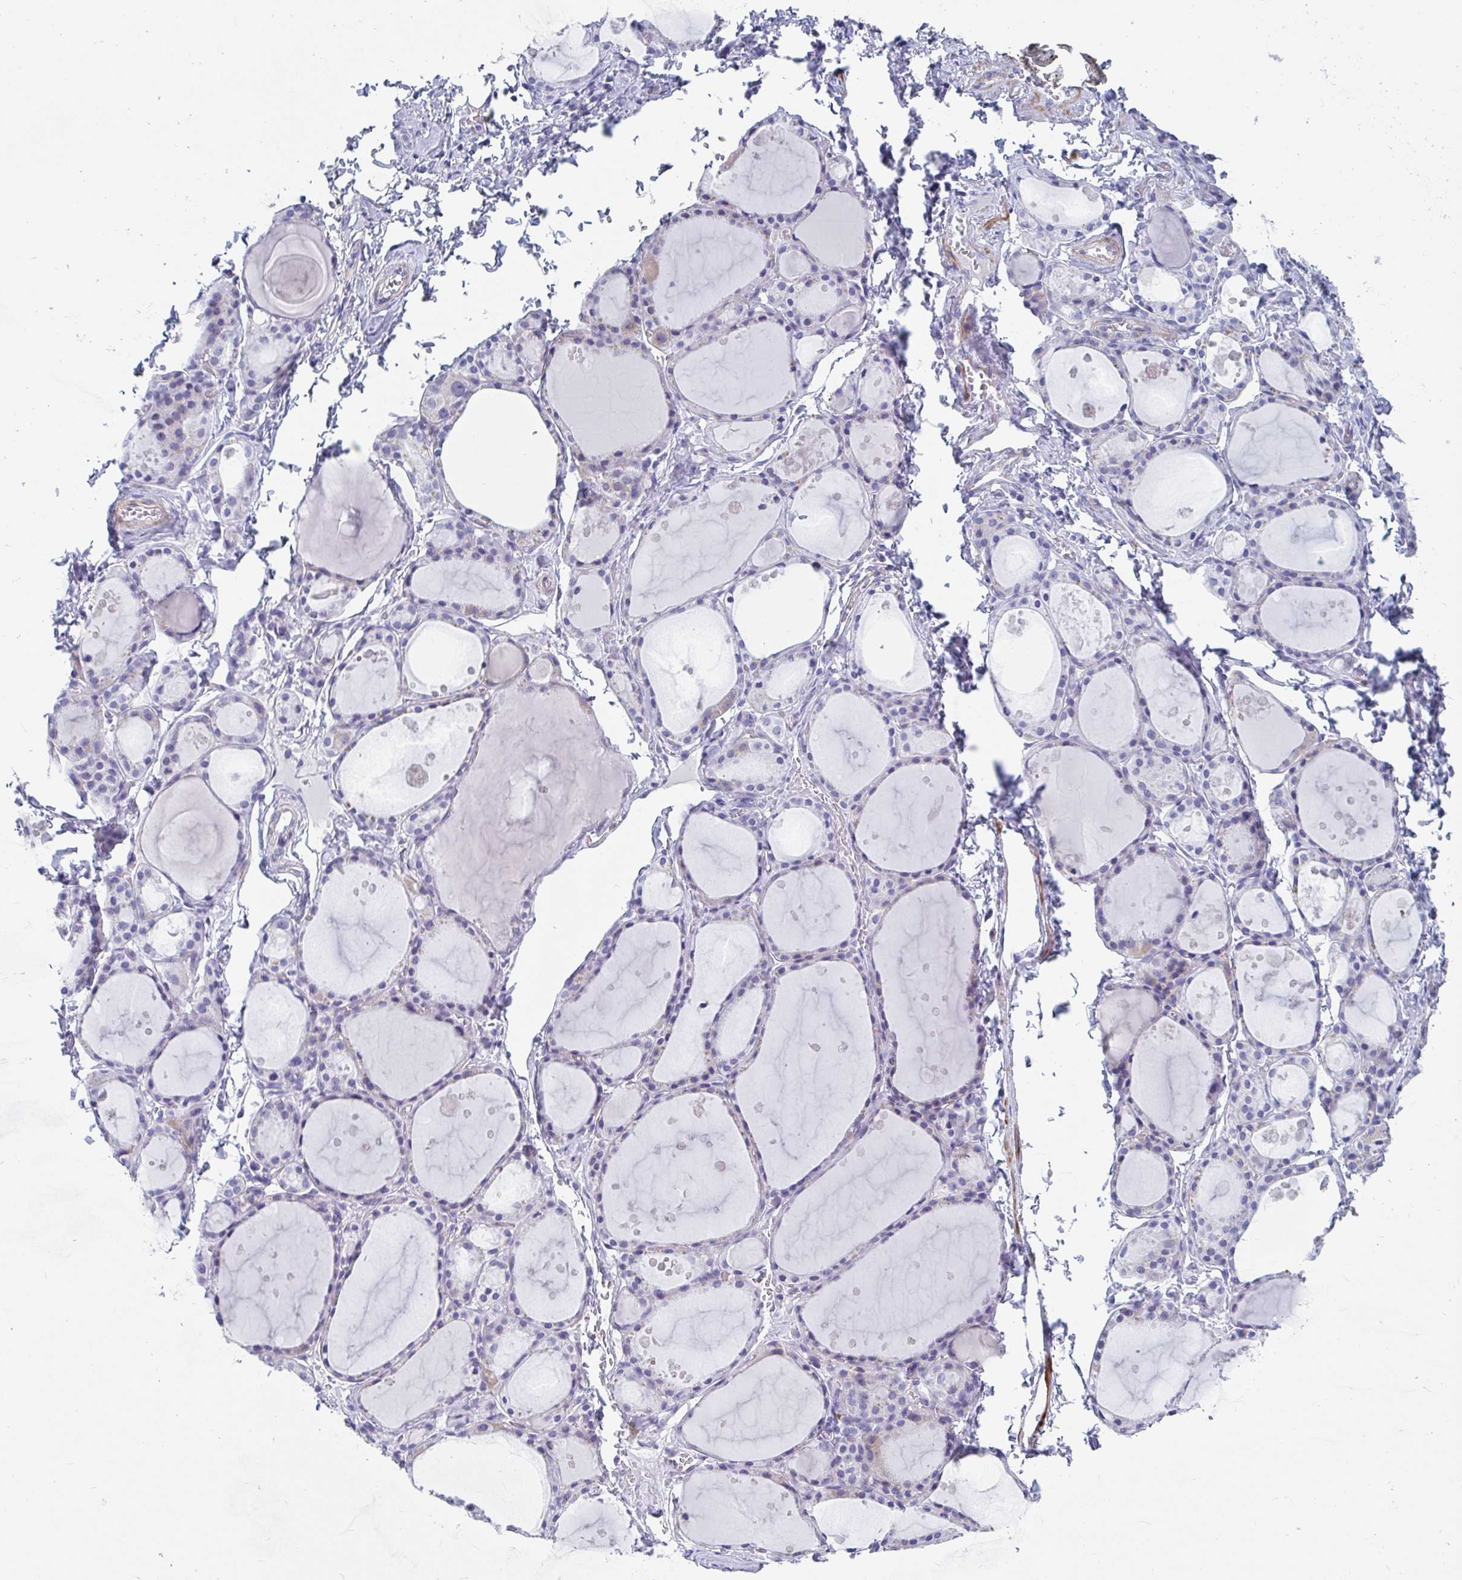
{"staining": {"intensity": "negative", "quantity": "none", "location": "none"}, "tissue": "thyroid gland", "cell_type": "Glandular cells", "image_type": "normal", "snomed": [{"axis": "morphology", "description": "Normal tissue, NOS"}, {"axis": "topography", "description": "Thyroid gland"}], "caption": "Immunohistochemistry micrograph of unremarkable thyroid gland stained for a protein (brown), which shows no expression in glandular cells.", "gene": "ZFP82", "patient": {"sex": "male", "age": 68}}